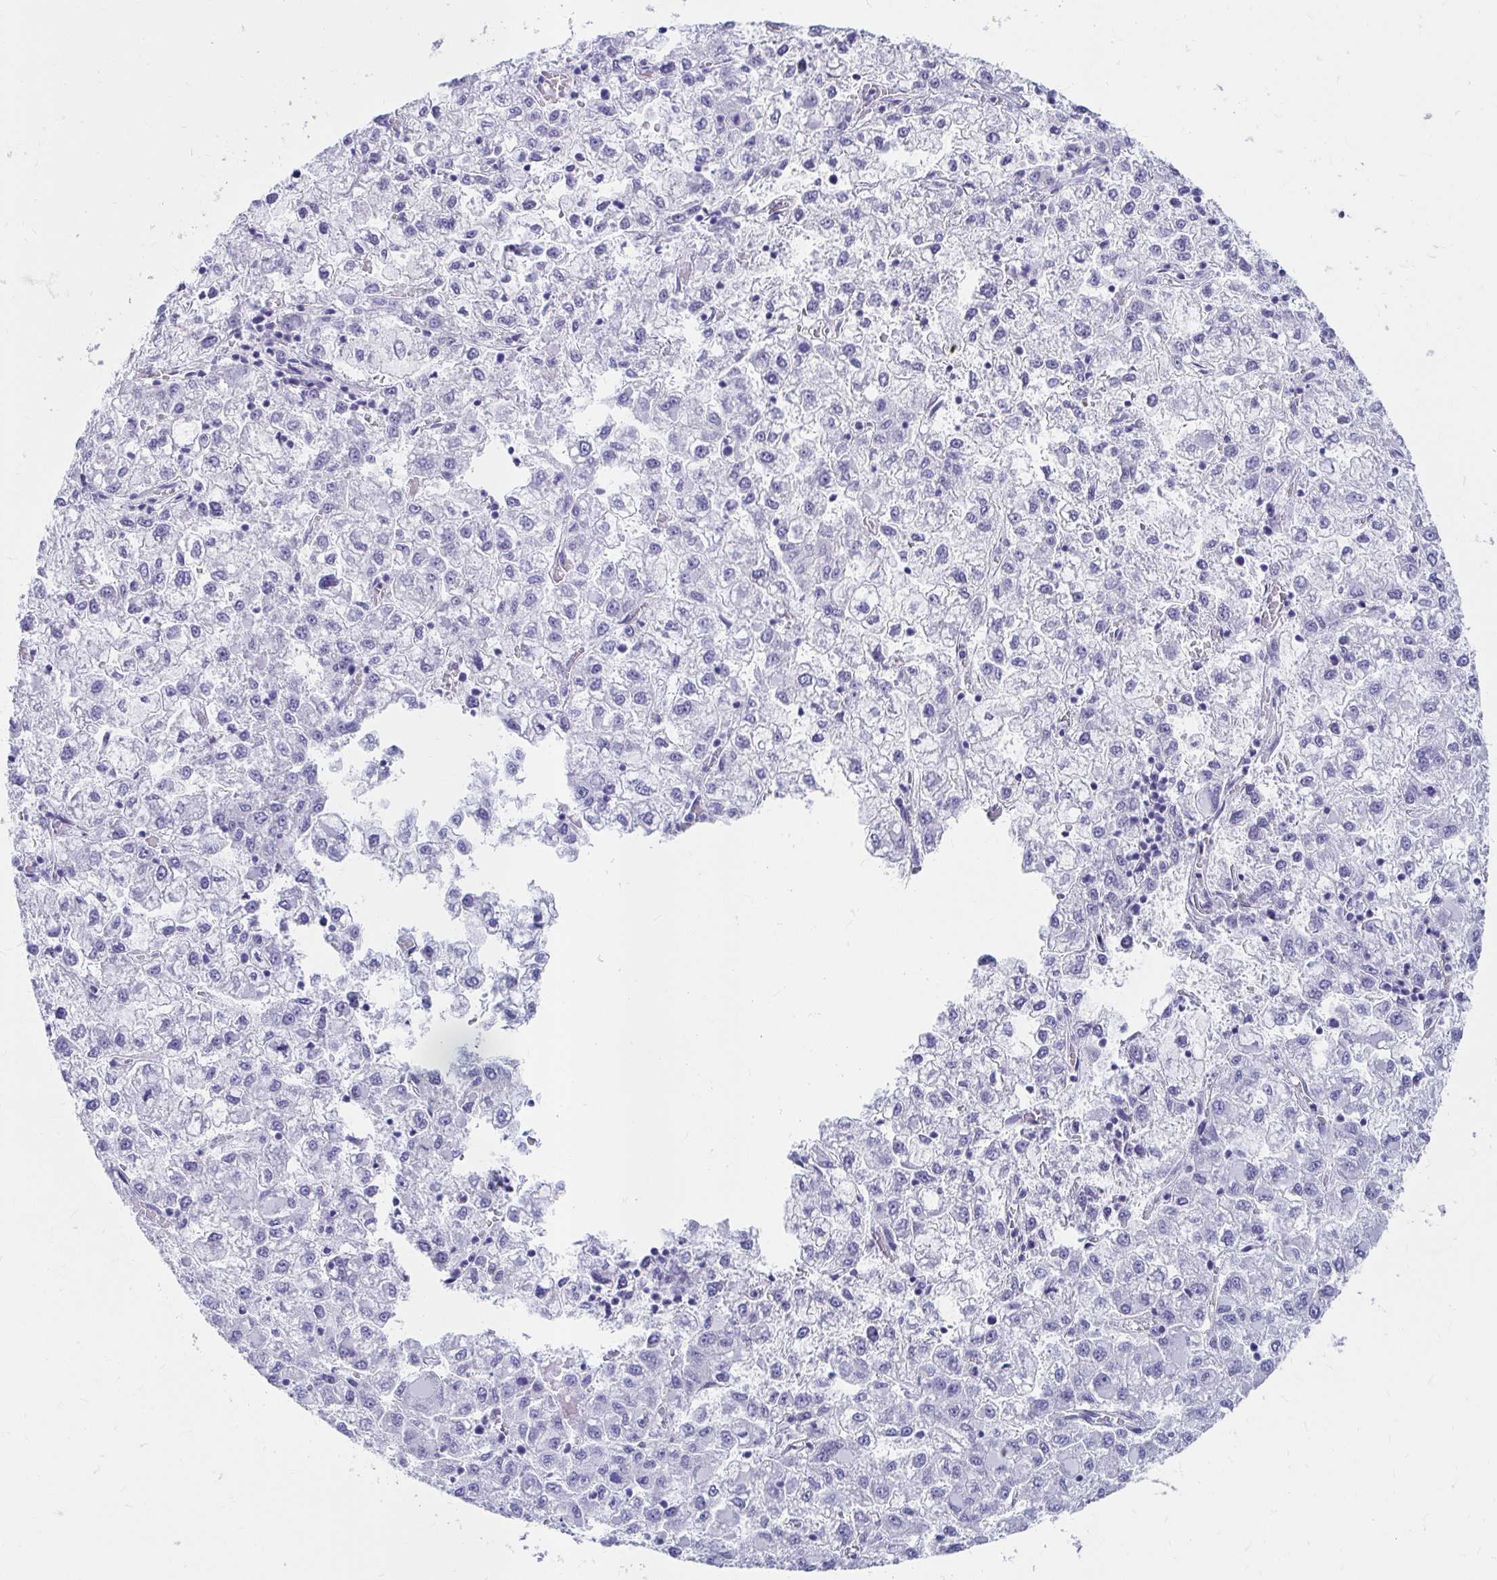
{"staining": {"intensity": "negative", "quantity": "none", "location": "none"}, "tissue": "liver cancer", "cell_type": "Tumor cells", "image_type": "cancer", "snomed": [{"axis": "morphology", "description": "Carcinoma, Hepatocellular, NOS"}, {"axis": "topography", "description": "Liver"}], "caption": "Protein analysis of hepatocellular carcinoma (liver) demonstrates no significant staining in tumor cells.", "gene": "C19orf81", "patient": {"sex": "male", "age": 40}}